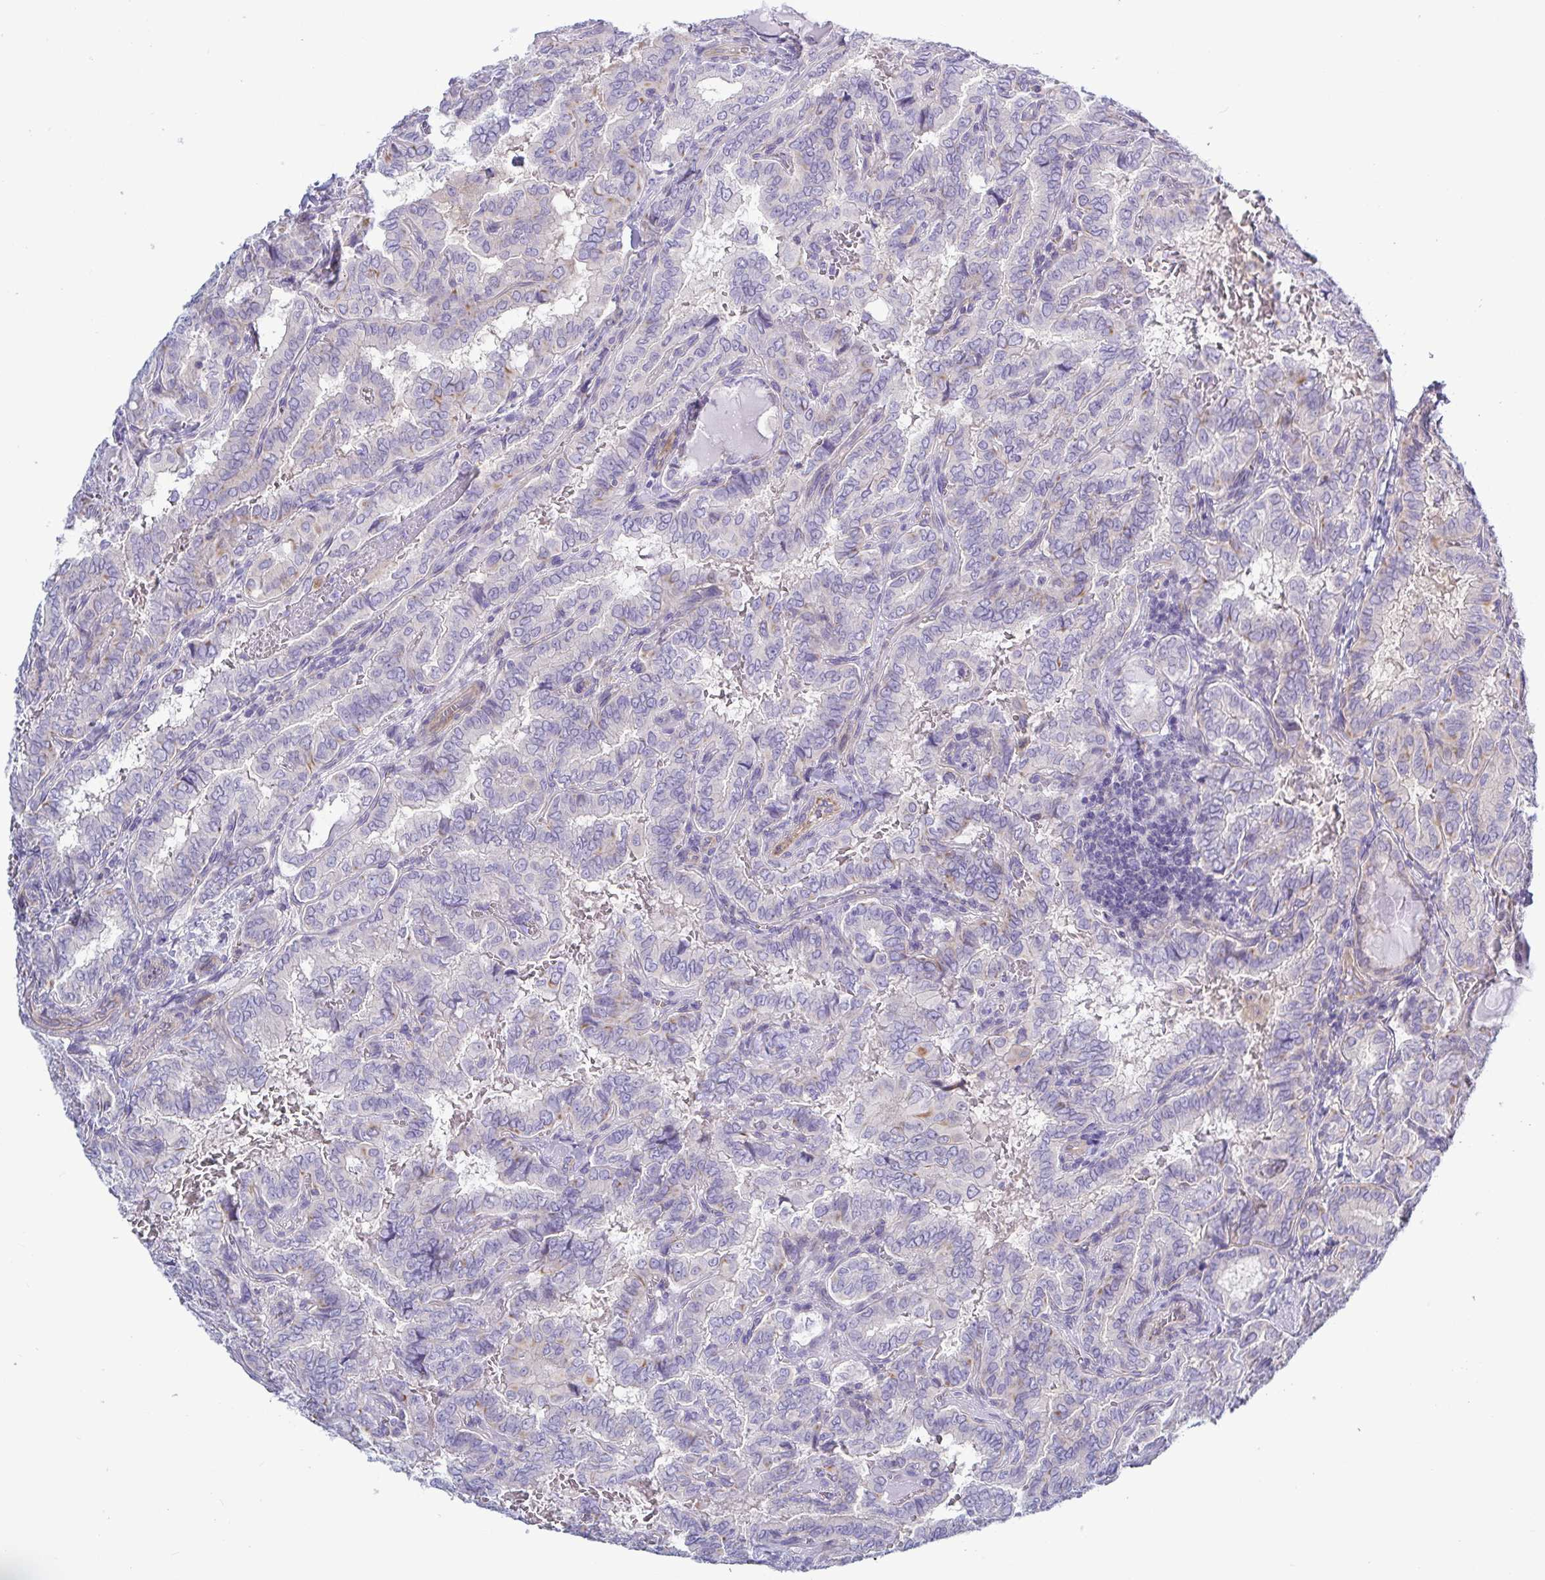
{"staining": {"intensity": "negative", "quantity": "none", "location": "none"}, "tissue": "thyroid cancer", "cell_type": "Tumor cells", "image_type": "cancer", "snomed": [{"axis": "morphology", "description": "Papillary adenocarcinoma, NOS"}, {"axis": "topography", "description": "Thyroid gland"}], "caption": "Tumor cells are negative for brown protein staining in thyroid papillary adenocarcinoma.", "gene": "TNNI2", "patient": {"sex": "female", "age": 46}}